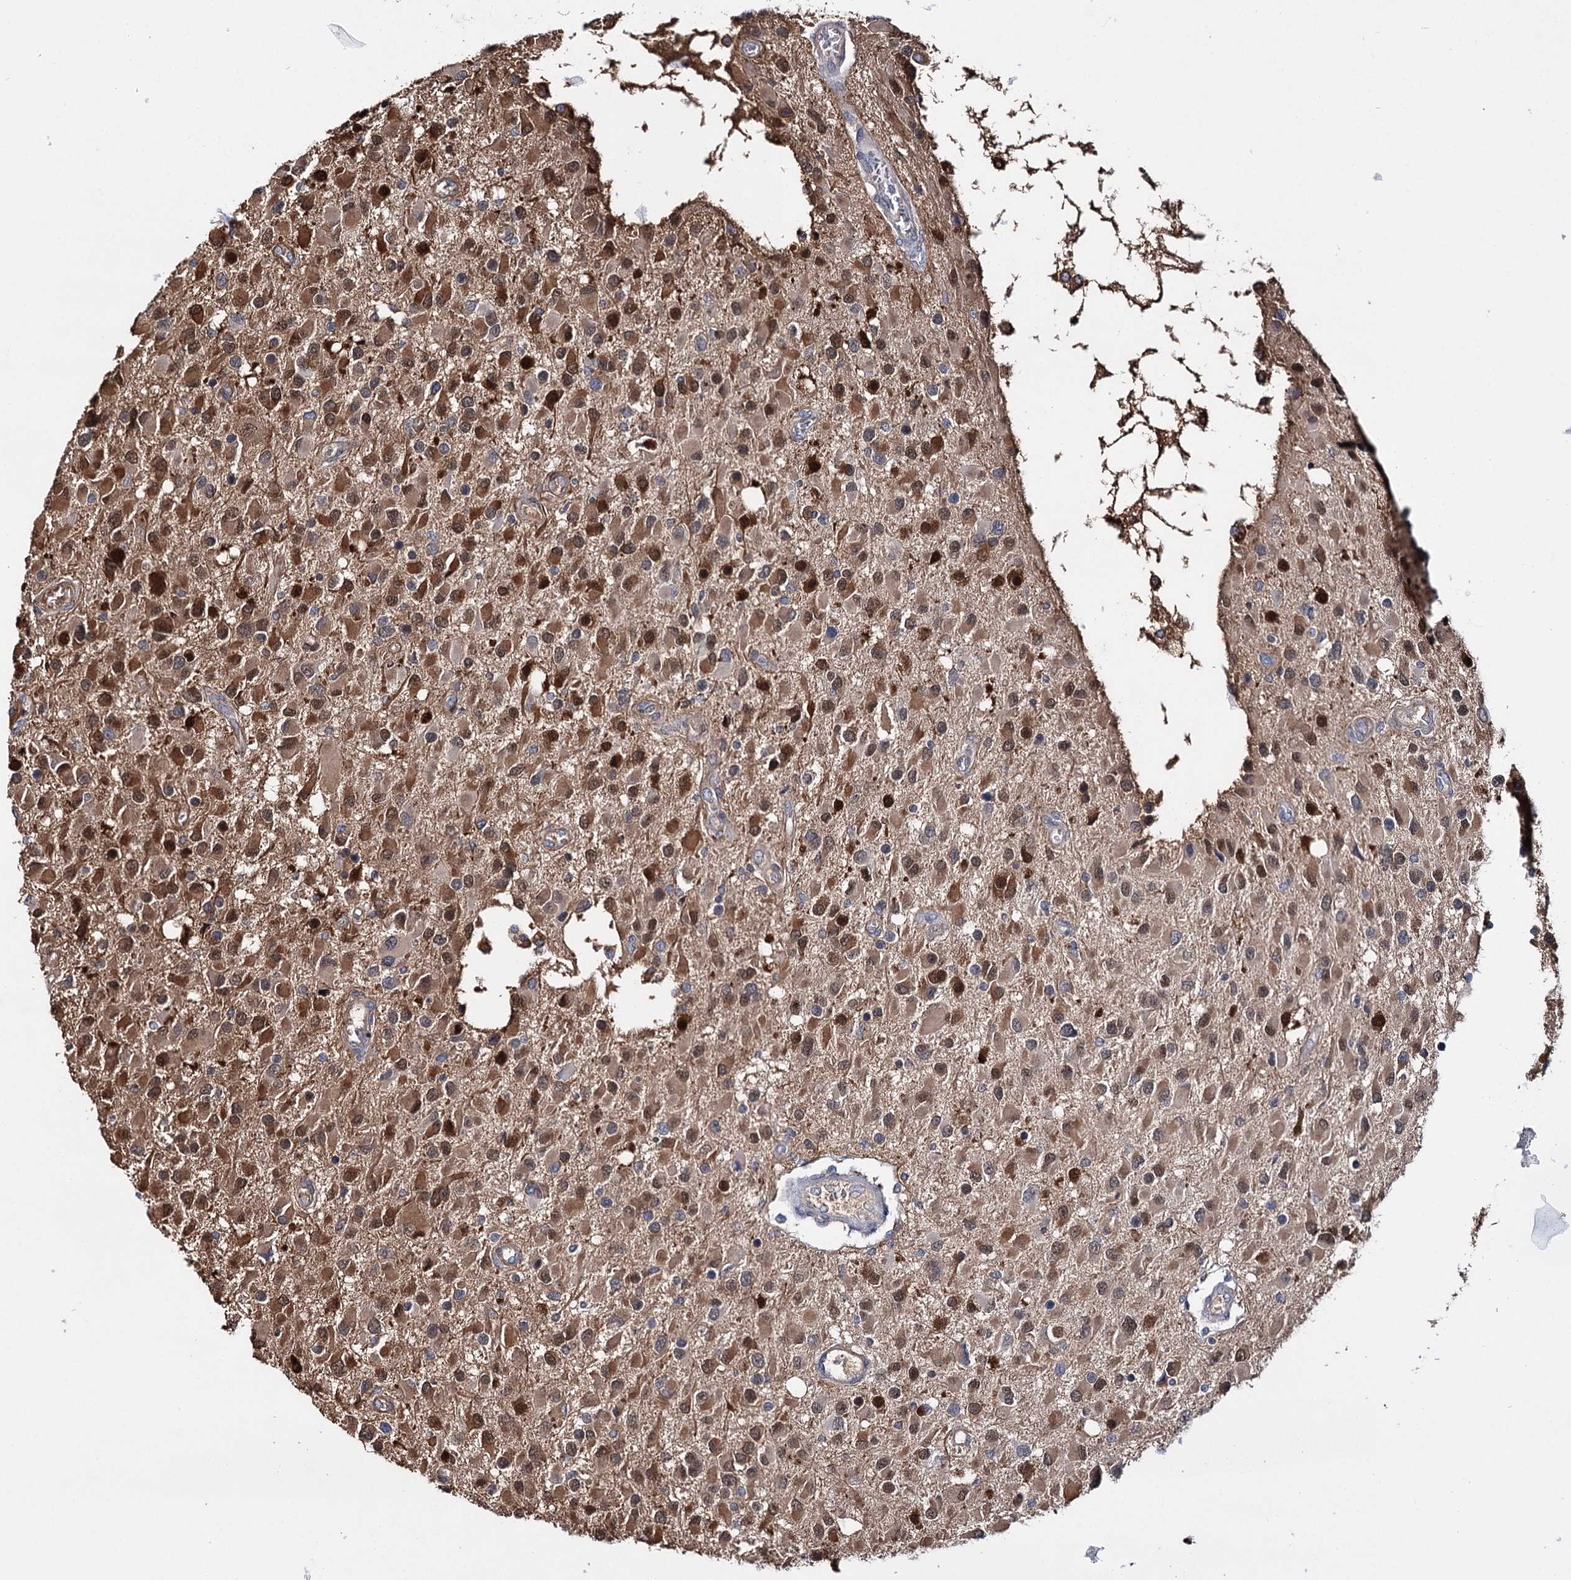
{"staining": {"intensity": "moderate", "quantity": ">75%", "location": "cytoplasmic/membranous,nuclear"}, "tissue": "glioma", "cell_type": "Tumor cells", "image_type": "cancer", "snomed": [{"axis": "morphology", "description": "Glioma, malignant, High grade"}, {"axis": "topography", "description": "Brain"}], "caption": "Moderate cytoplasmic/membranous and nuclear staining is seen in about >75% of tumor cells in malignant glioma (high-grade).", "gene": "CFAP46", "patient": {"sex": "male", "age": 53}}